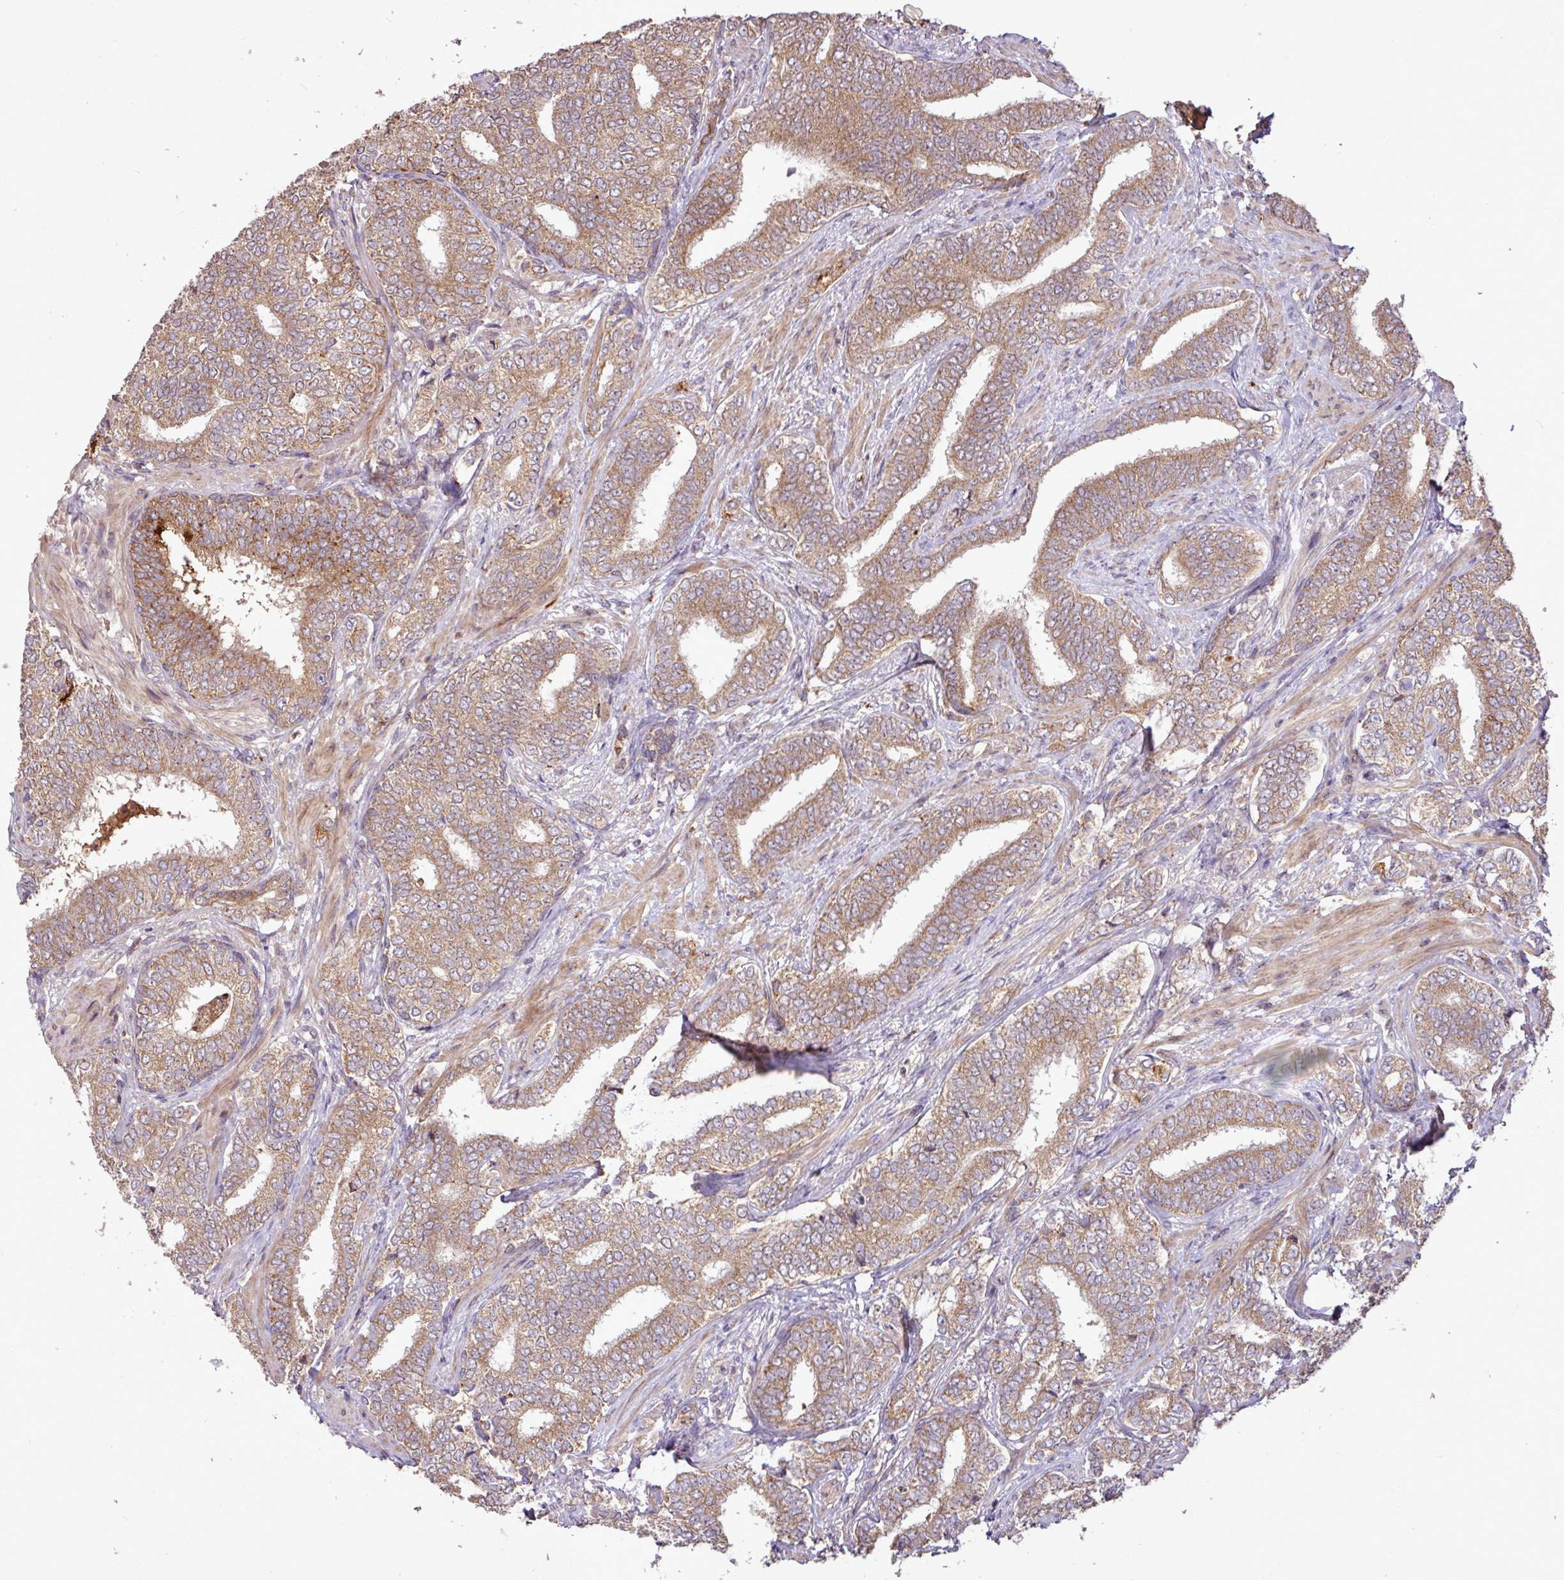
{"staining": {"intensity": "moderate", "quantity": ">75%", "location": "cytoplasmic/membranous"}, "tissue": "prostate cancer", "cell_type": "Tumor cells", "image_type": "cancer", "snomed": [{"axis": "morphology", "description": "Adenocarcinoma, High grade"}, {"axis": "topography", "description": "Prostate"}], "caption": "IHC photomicrograph of neoplastic tissue: prostate cancer (adenocarcinoma (high-grade)) stained using immunohistochemistry shows medium levels of moderate protein expression localized specifically in the cytoplasmic/membranous of tumor cells, appearing as a cytoplasmic/membranous brown color.", "gene": "YPEL3", "patient": {"sex": "male", "age": 72}}